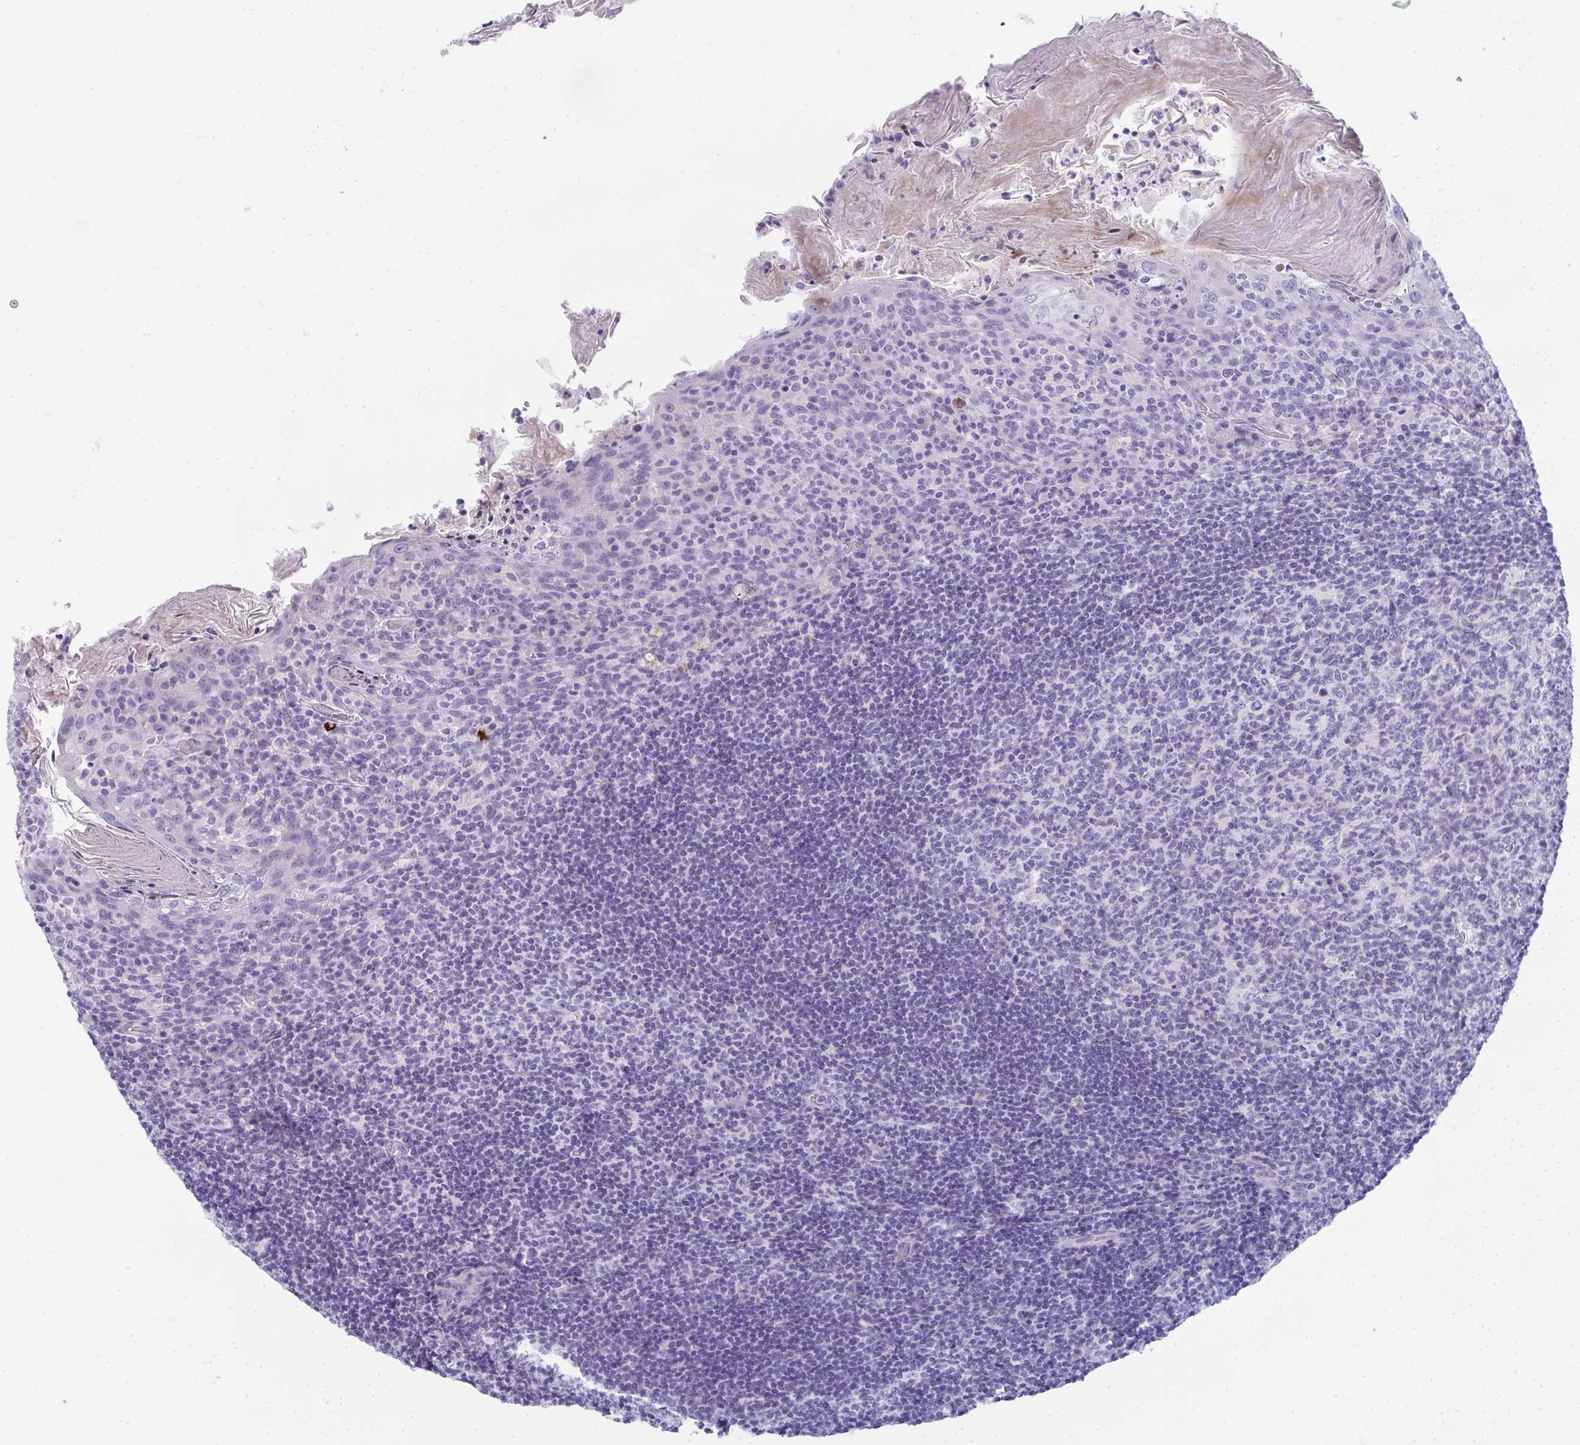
{"staining": {"intensity": "negative", "quantity": "none", "location": "none"}, "tissue": "tonsil", "cell_type": "Germinal center cells", "image_type": "normal", "snomed": [{"axis": "morphology", "description": "Normal tissue, NOS"}, {"axis": "topography", "description": "Tonsil"}], "caption": "Unremarkable tonsil was stained to show a protein in brown. There is no significant expression in germinal center cells. (Immunohistochemistry, brightfield microscopy, high magnification).", "gene": "TTC30A", "patient": {"sex": "female", "age": 10}}